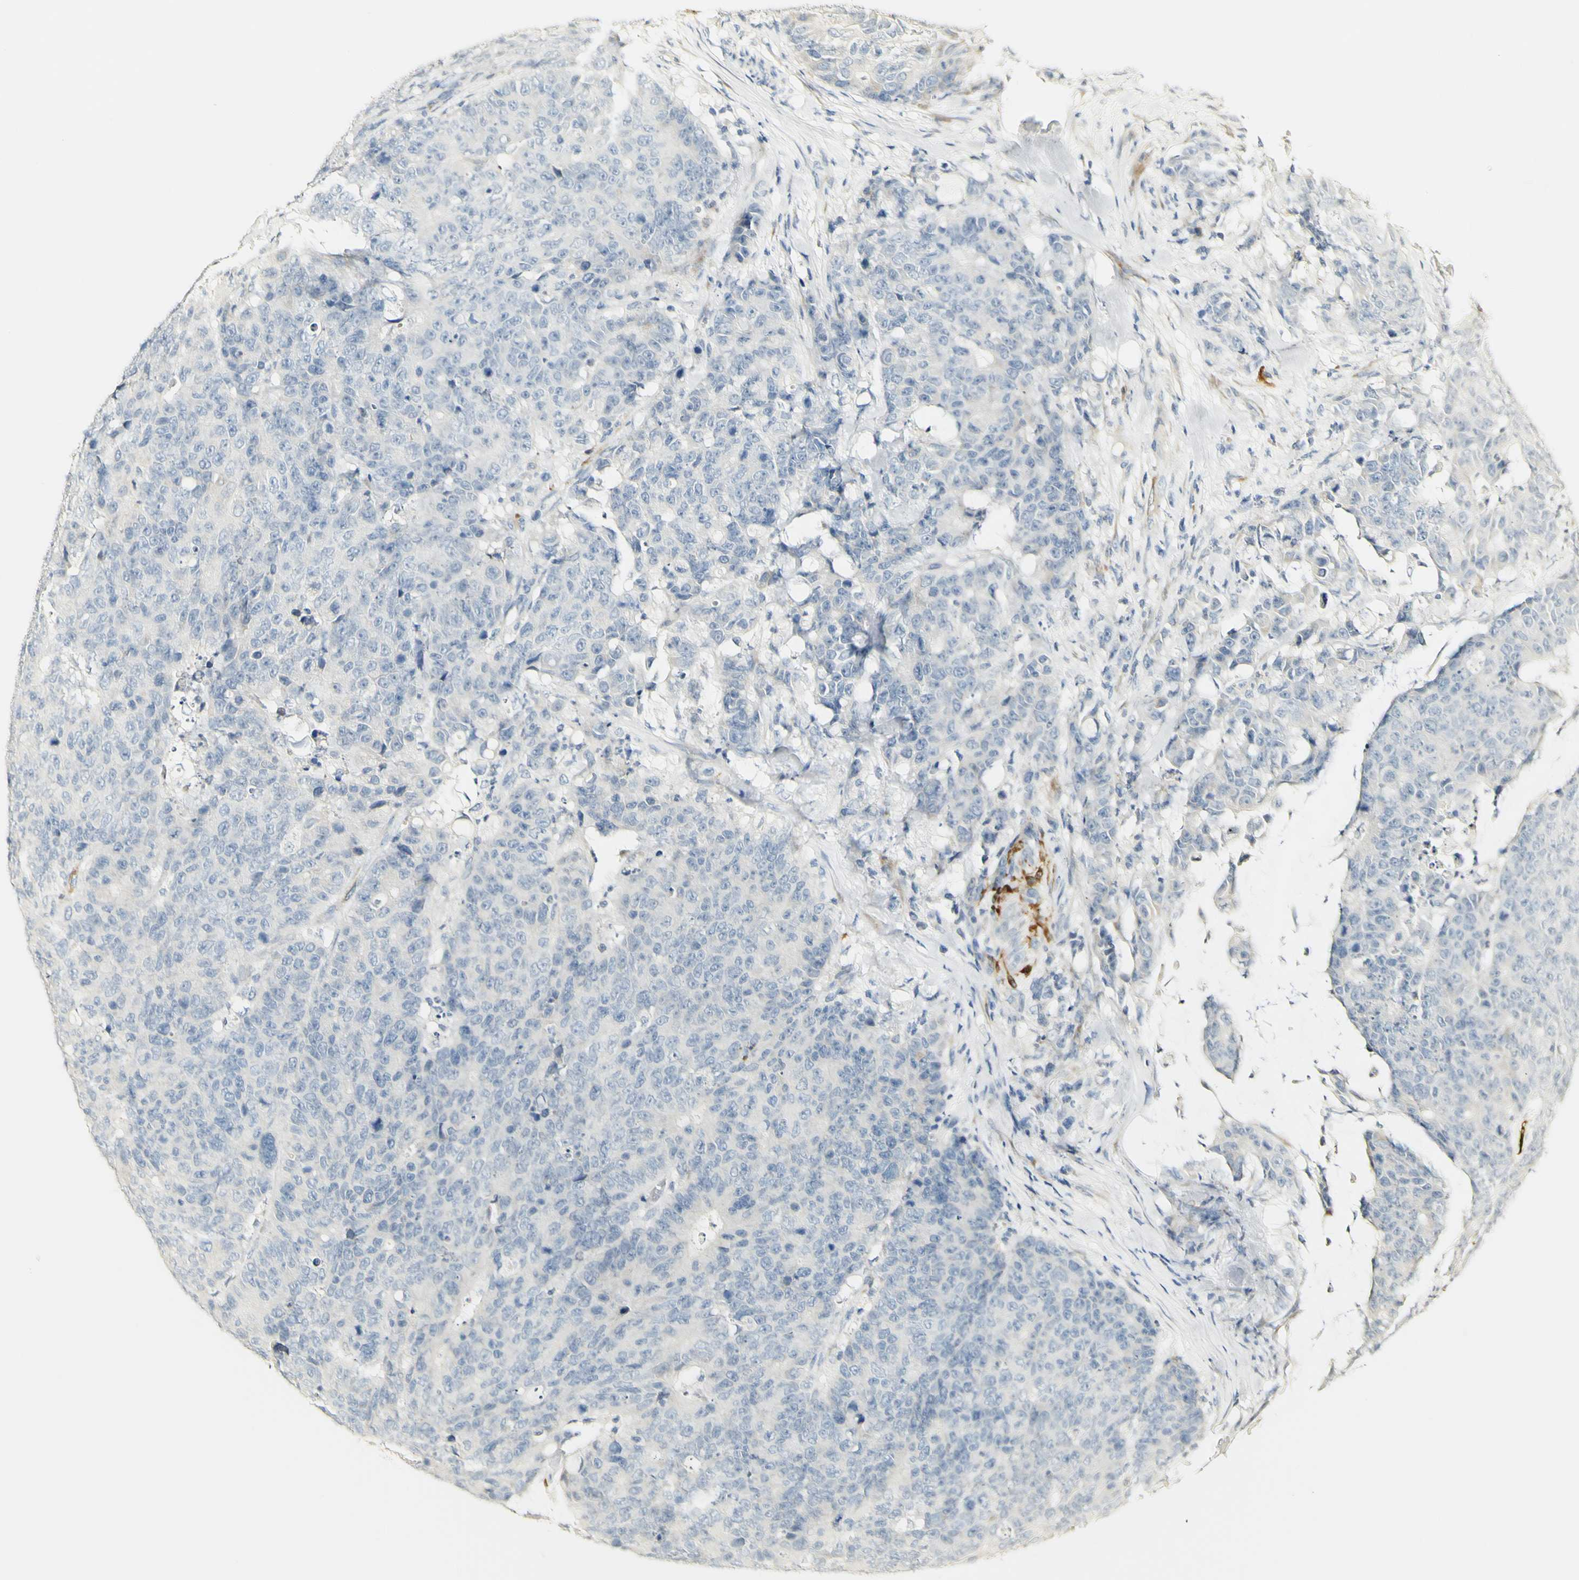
{"staining": {"intensity": "negative", "quantity": "none", "location": "none"}, "tissue": "colorectal cancer", "cell_type": "Tumor cells", "image_type": "cancer", "snomed": [{"axis": "morphology", "description": "Adenocarcinoma, NOS"}, {"axis": "topography", "description": "Colon"}], "caption": "An immunohistochemistry (IHC) image of colorectal adenocarcinoma is shown. There is no staining in tumor cells of colorectal adenocarcinoma. The staining is performed using DAB (3,3'-diaminobenzidine) brown chromogen with nuclei counter-stained in using hematoxylin.", "gene": "FMO3", "patient": {"sex": "female", "age": 86}}